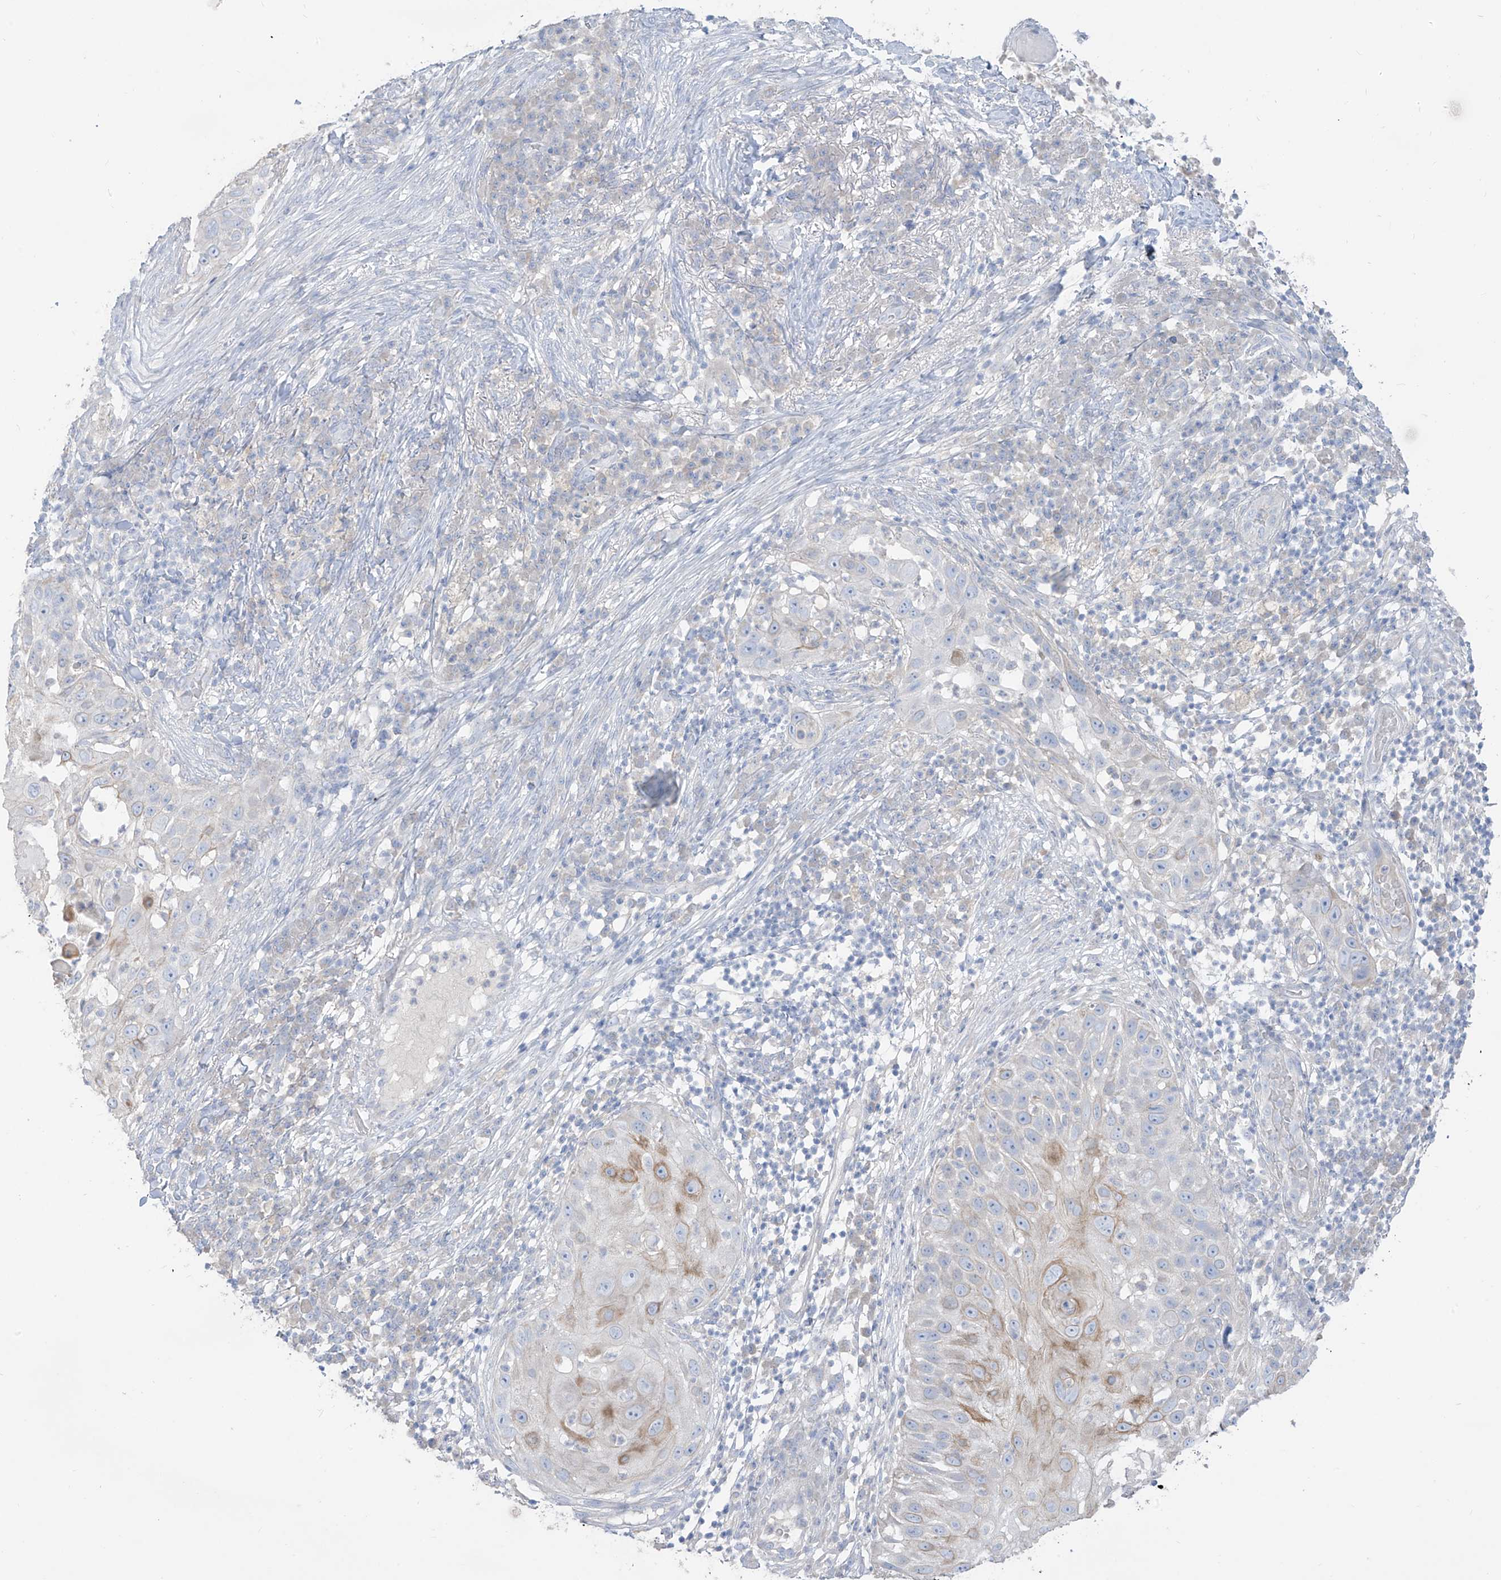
{"staining": {"intensity": "moderate", "quantity": "<25%", "location": "cytoplasmic/membranous"}, "tissue": "skin cancer", "cell_type": "Tumor cells", "image_type": "cancer", "snomed": [{"axis": "morphology", "description": "Squamous cell carcinoma, NOS"}, {"axis": "topography", "description": "Skin"}], "caption": "The micrograph displays staining of skin squamous cell carcinoma, revealing moderate cytoplasmic/membranous protein staining (brown color) within tumor cells. (IHC, brightfield microscopy, high magnification).", "gene": "ARHGEF40", "patient": {"sex": "female", "age": 44}}